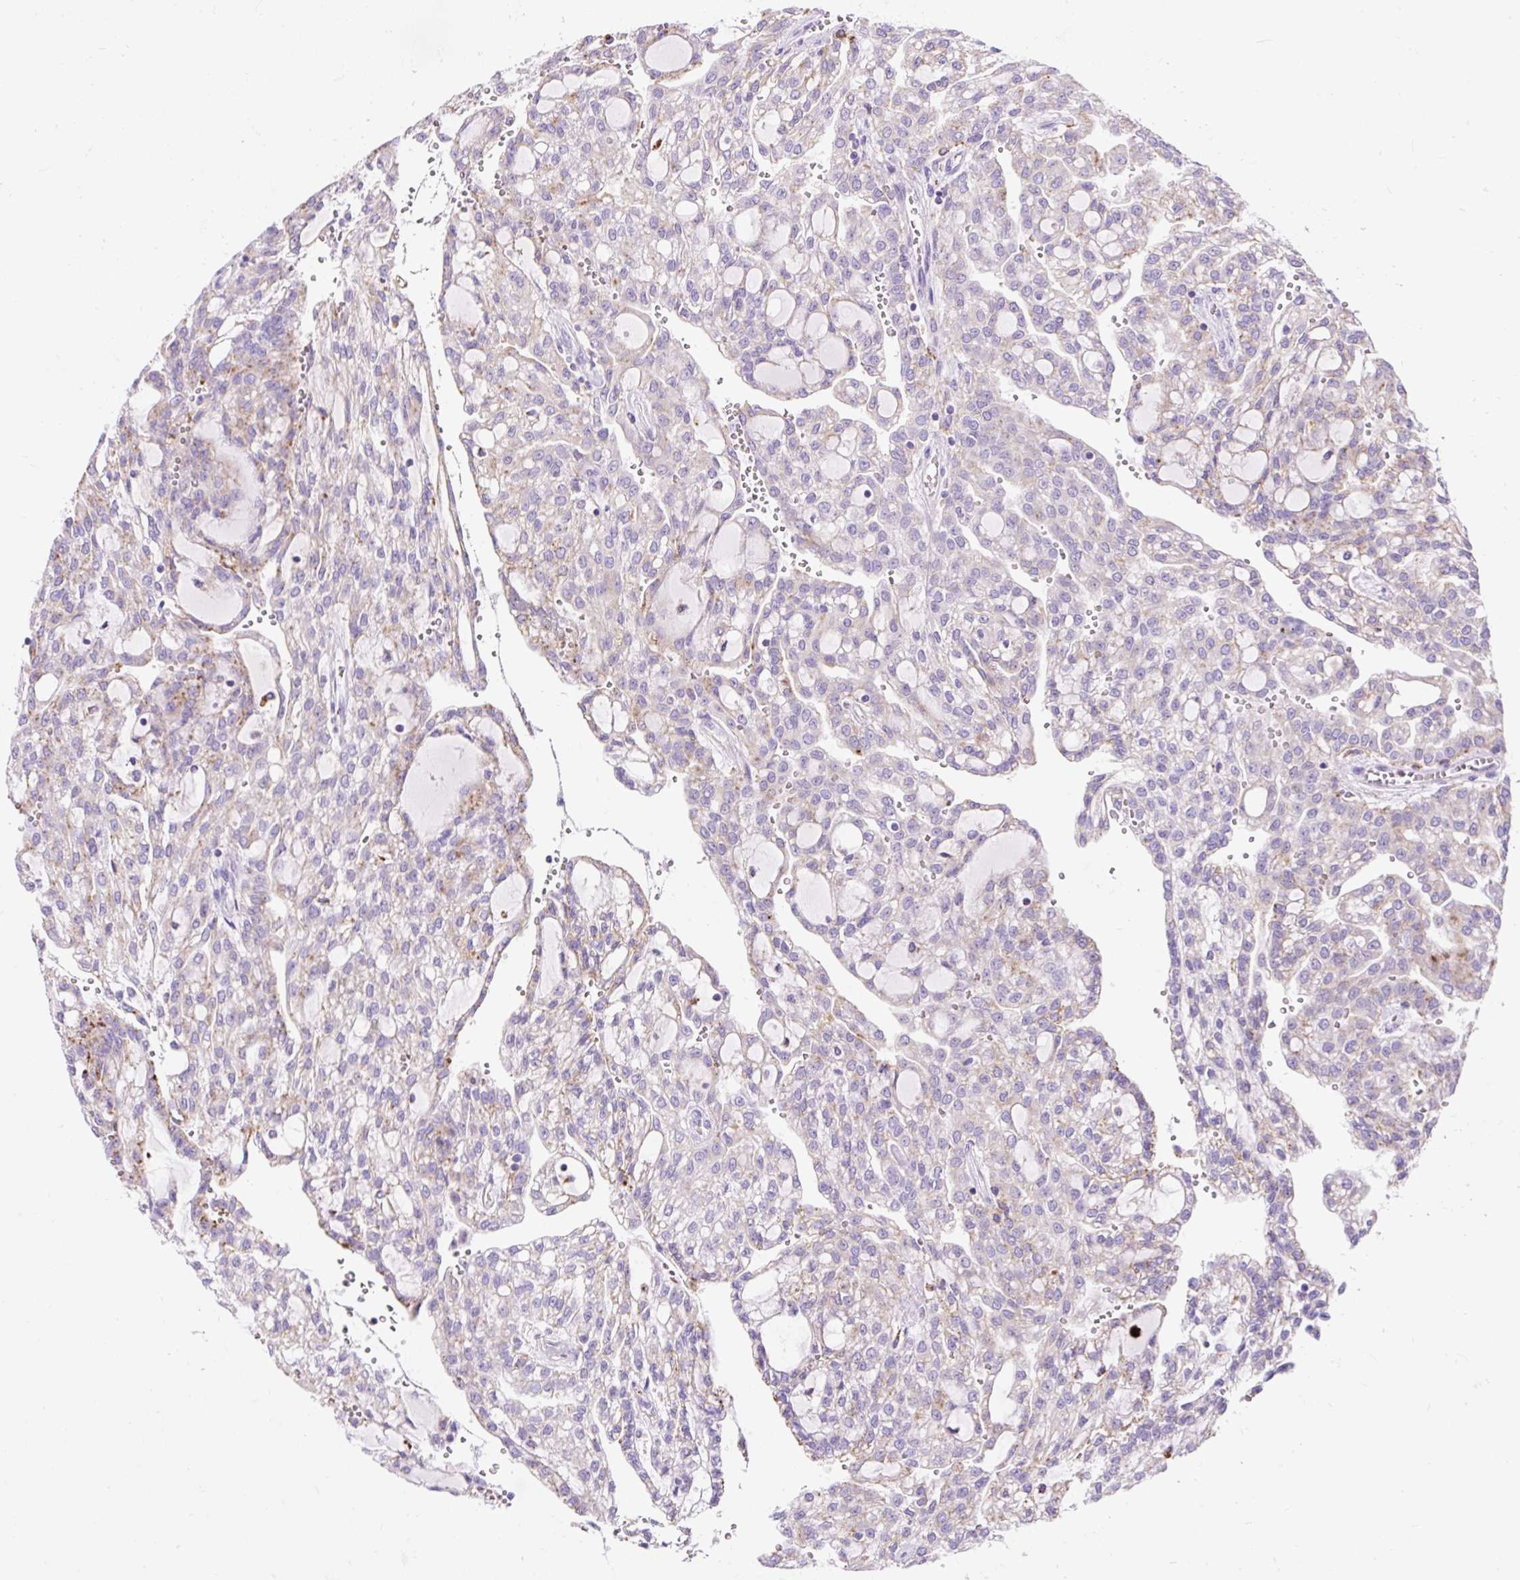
{"staining": {"intensity": "moderate", "quantity": "<25%", "location": "cytoplasmic/membranous"}, "tissue": "renal cancer", "cell_type": "Tumor cells", "image_type": "cancer", "snomed": [{"axis": "morphology", "description": "Adenocarcinoma, NOS"}, {"axis": "topography", "description": "Kidney"}], "caption": "Protein positivity by immunohistochemistry (IHC) reveals moderate cytoplasmic/membranous expression in about <25% of tumor cells in renal cancer. The protein of interest is shown in brown color, while the nuclei are stained blue.", "gene": "HEXB", "patient": {"sex": "male", "age": 63}}